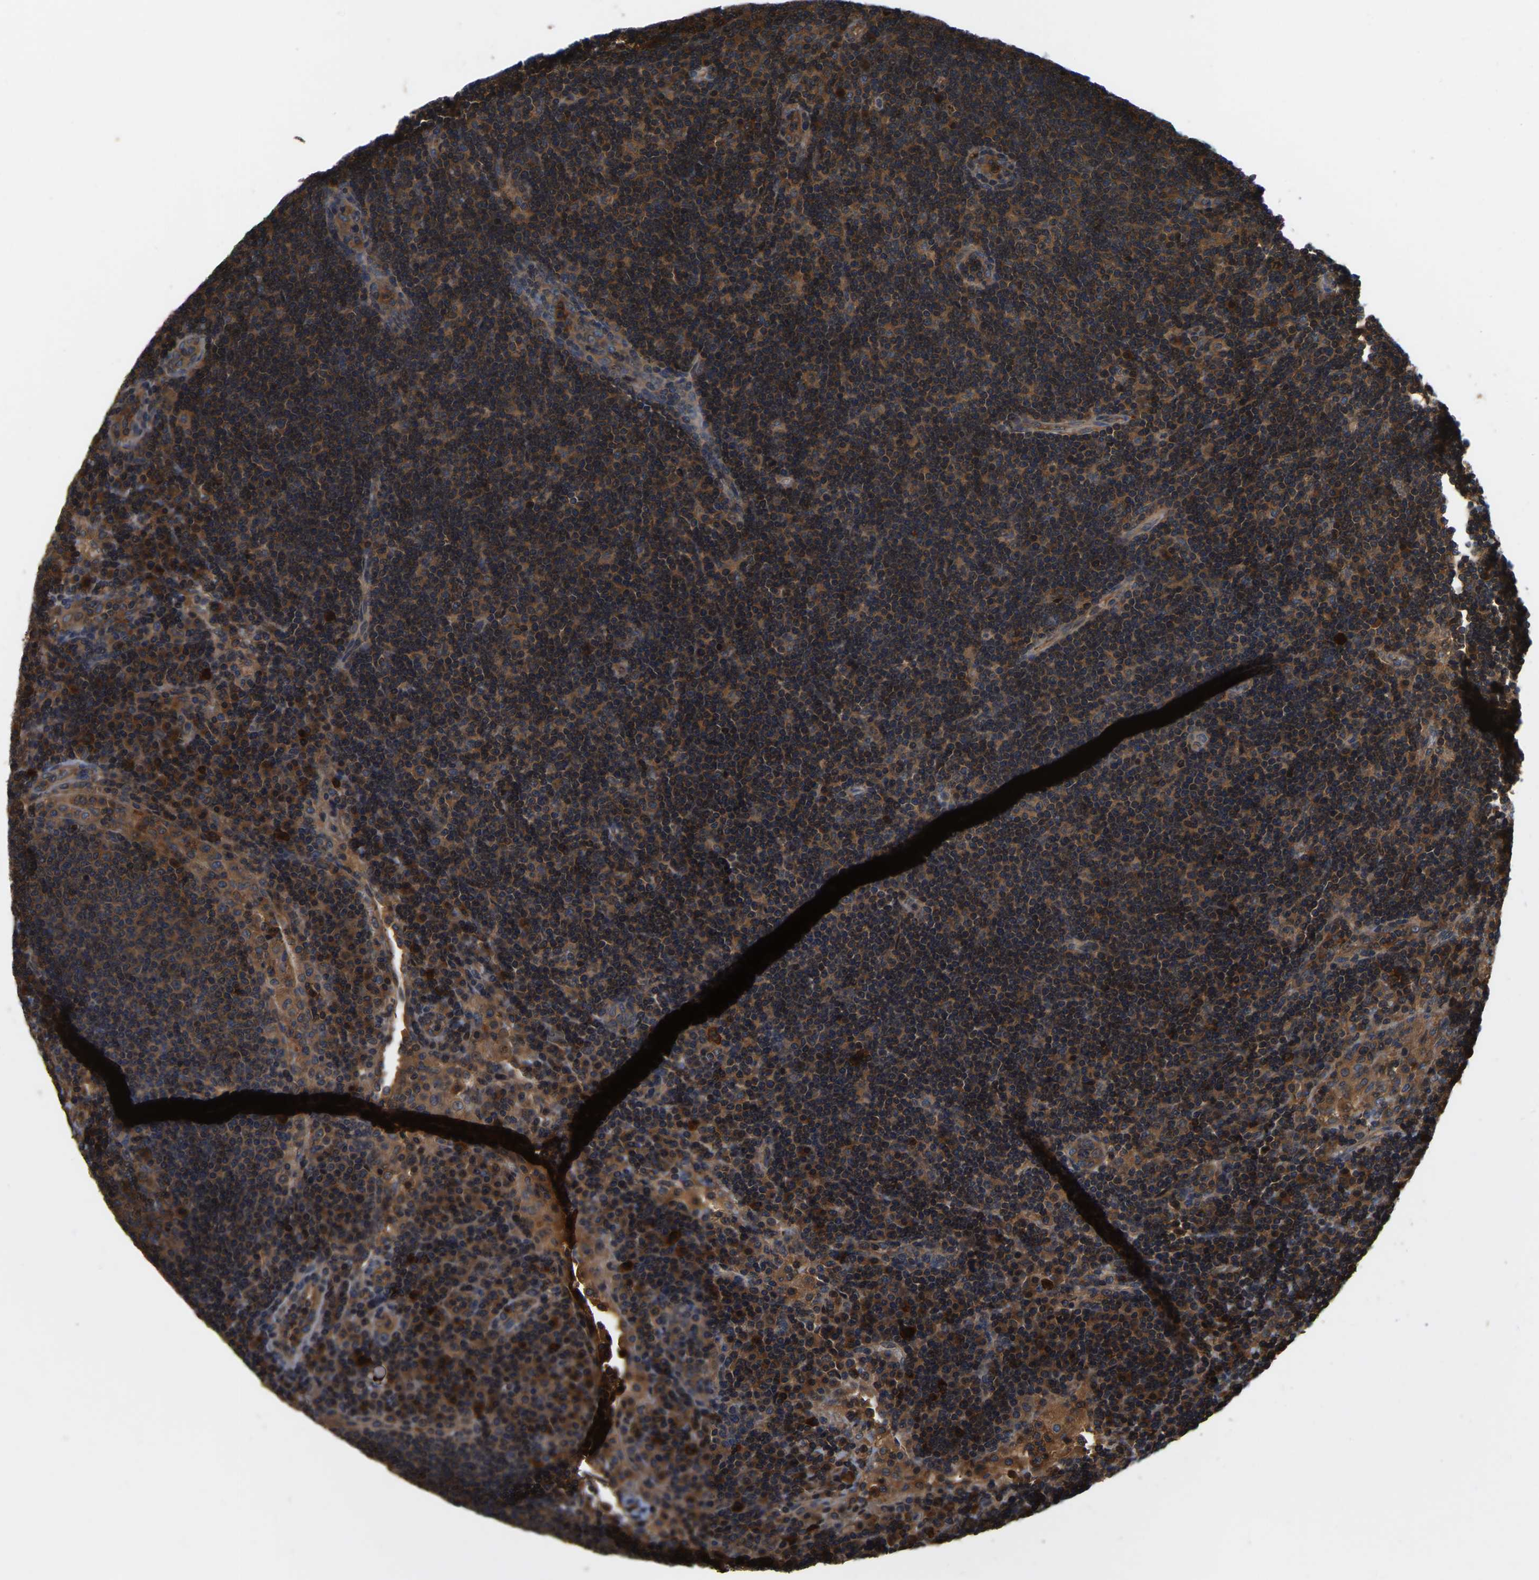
{"staining": {"intensity": "strong", "quantity": ">75%", "location": "cytoplasmic/membranous"}, "tissue": "lymph node", "cell_type": "Germinal center cells", "image_type": "normal", "snomed": [{"axis": "morphology", "description": "Normal tissue, NOS"}, {"axis": "topography", "description": "Lymph node"}], "caption": "The histopathology image displays a brown stain indicating the presence of a protein in the cytoplasmic/membranous of germinal center cells in lymph node. (Brightfield microscopy of DAB IHC at high magnification).", "gene": "GARS1", "patient": {"sex": "female", "age": 53}}